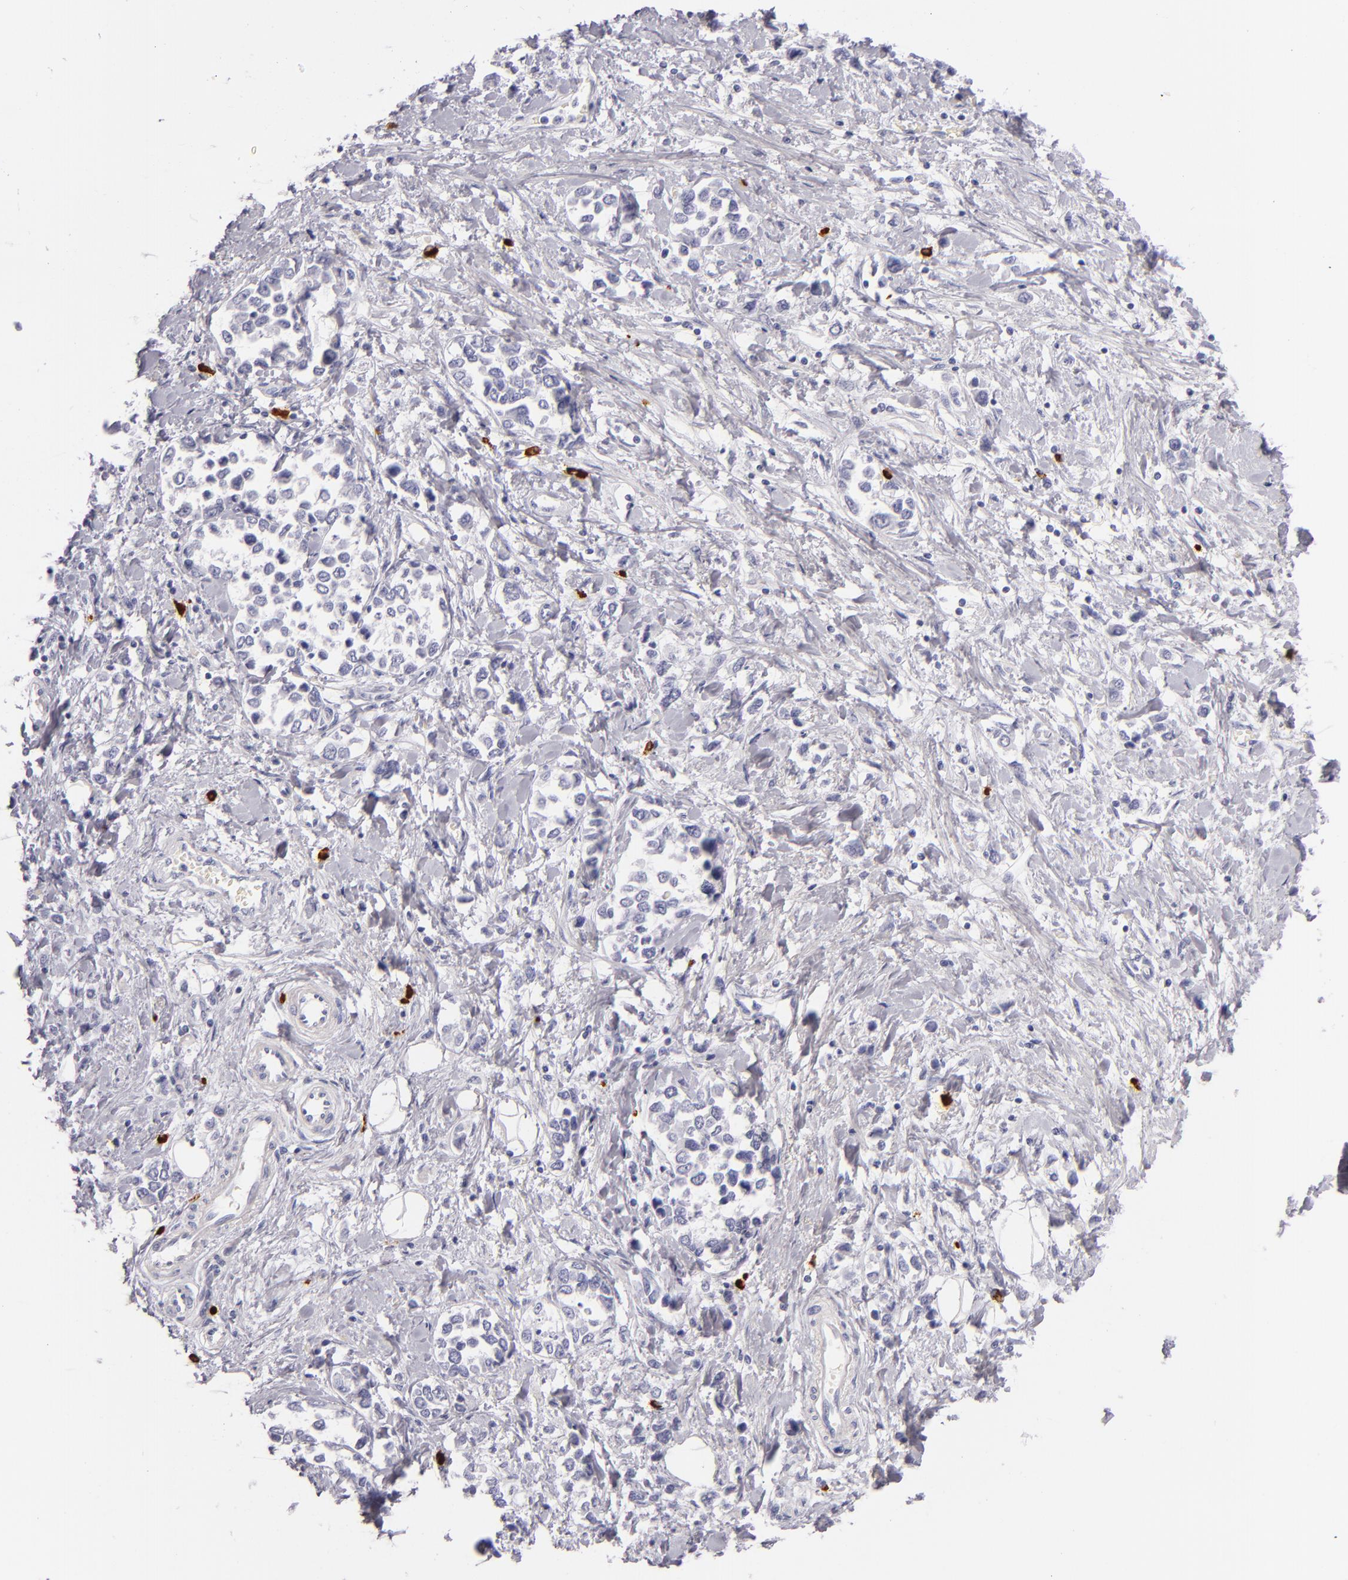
{"staining": {"intensity": "negative", "quantity": "none", "location": "none"}, "tissue": "stomach cancer", "cell_type": "Tumor cells", "image_type": "cancer", "snomed": [{"axis": "morphology", "description": "Adenocarcinoma, NOS"}, {"axis": "topography", "description": "Stomach, upper"}], "caption": "Tumor cells are negative for brown protein staining in stomach cancer. The staining is performed using DAB (3,3'-diaminobenzidine) brown chromogen with nuclei counter-stained in using hematoxylin.", "gene": "TPSD1", "patient": {"sex": "male", "age": 76}}